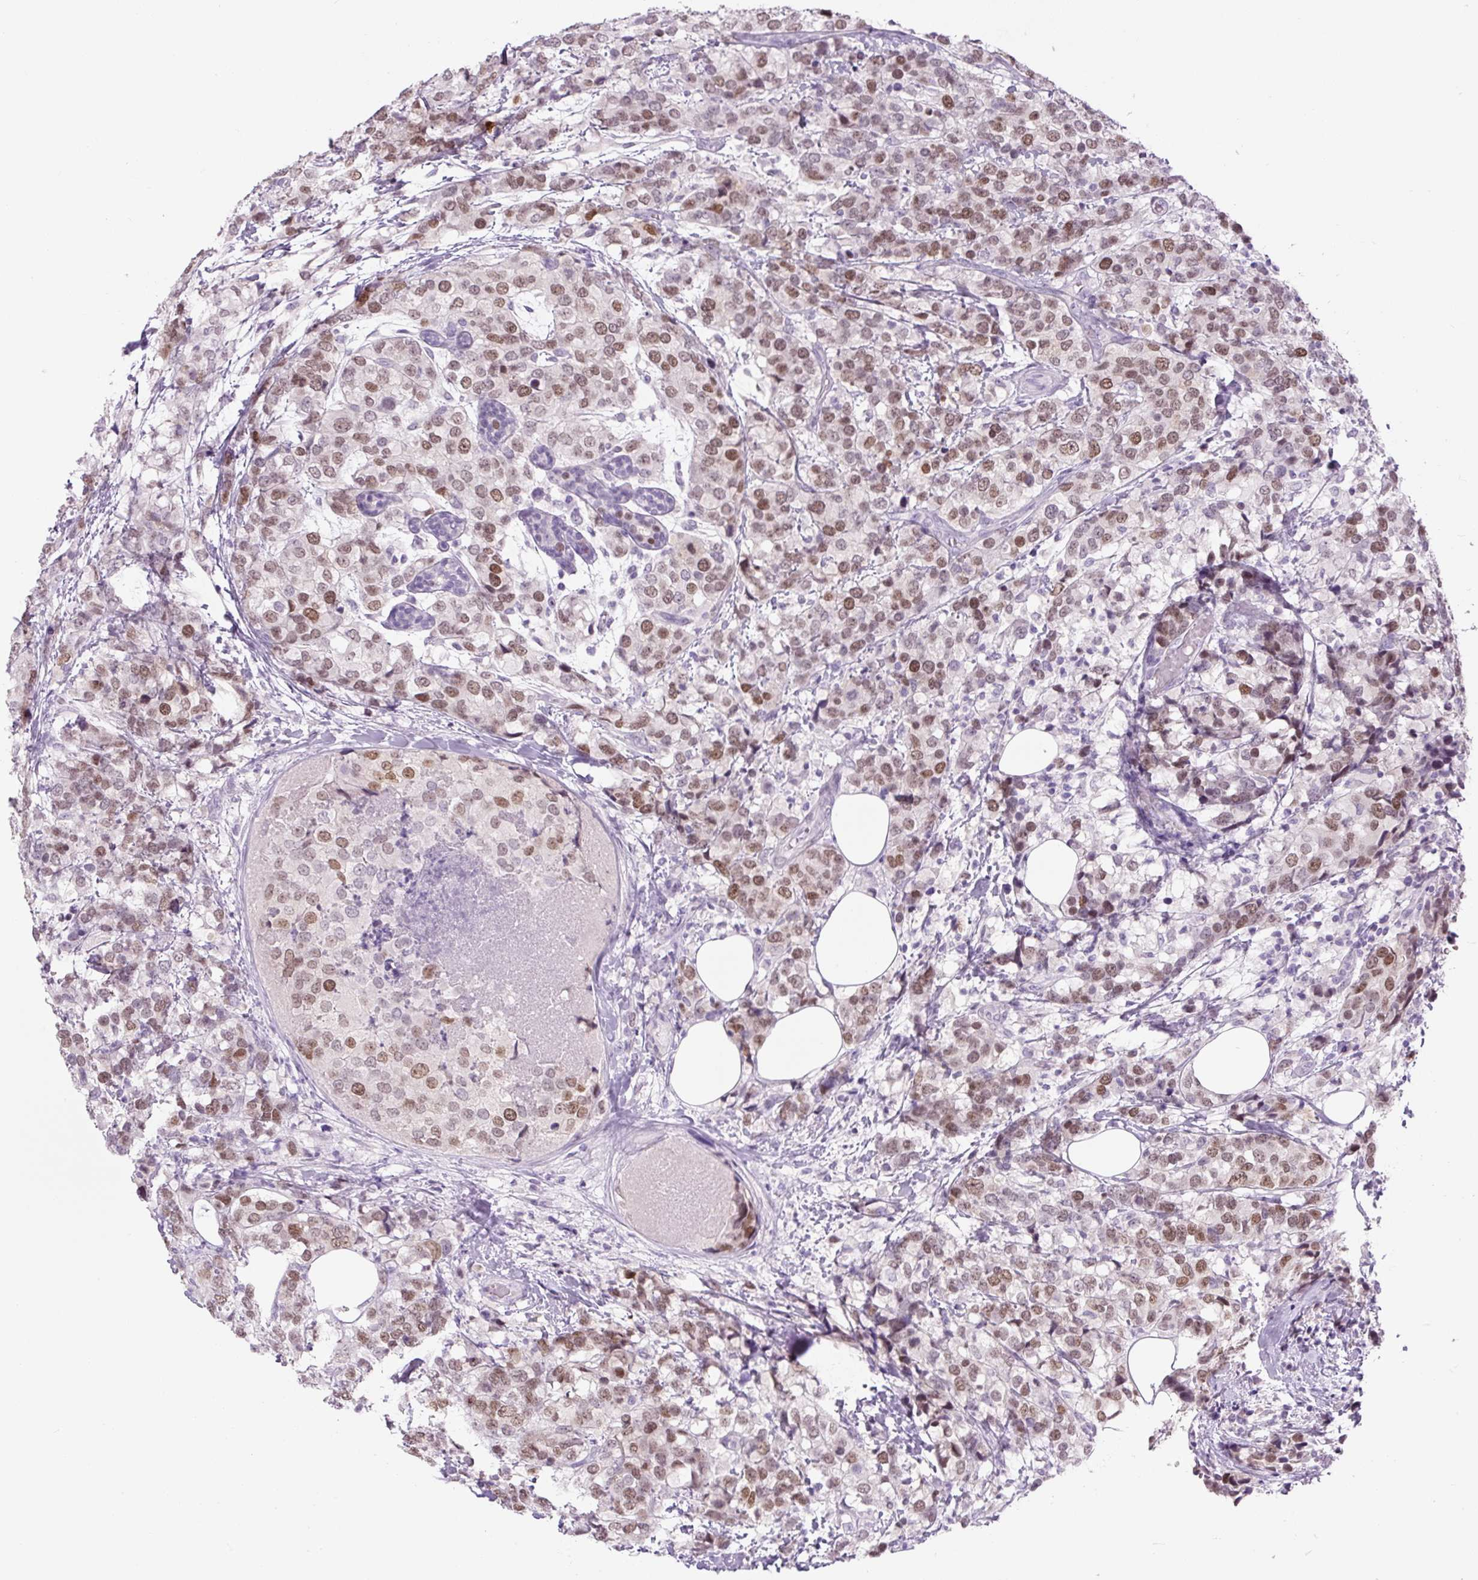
{"staining": {"intensity": "moderate", "quantity": ">75%", "location": "nuclear"}, "tissue": "breast cancer", "cell_type": "Tumor cells", "image_type": "cancer", "snomed": [{"axis": "morphology", "description": "Lobular carcinoma"}, {"axis": "topography", "description": "Breast"}], "caption": "Breast cancer (lobular carcinoma) stained with immunohistochemistry displays moderate nuclear expression in about >75% of tumor cells.", "gene": "SIX1", "patient": {"sex": "female", "age": 59}}